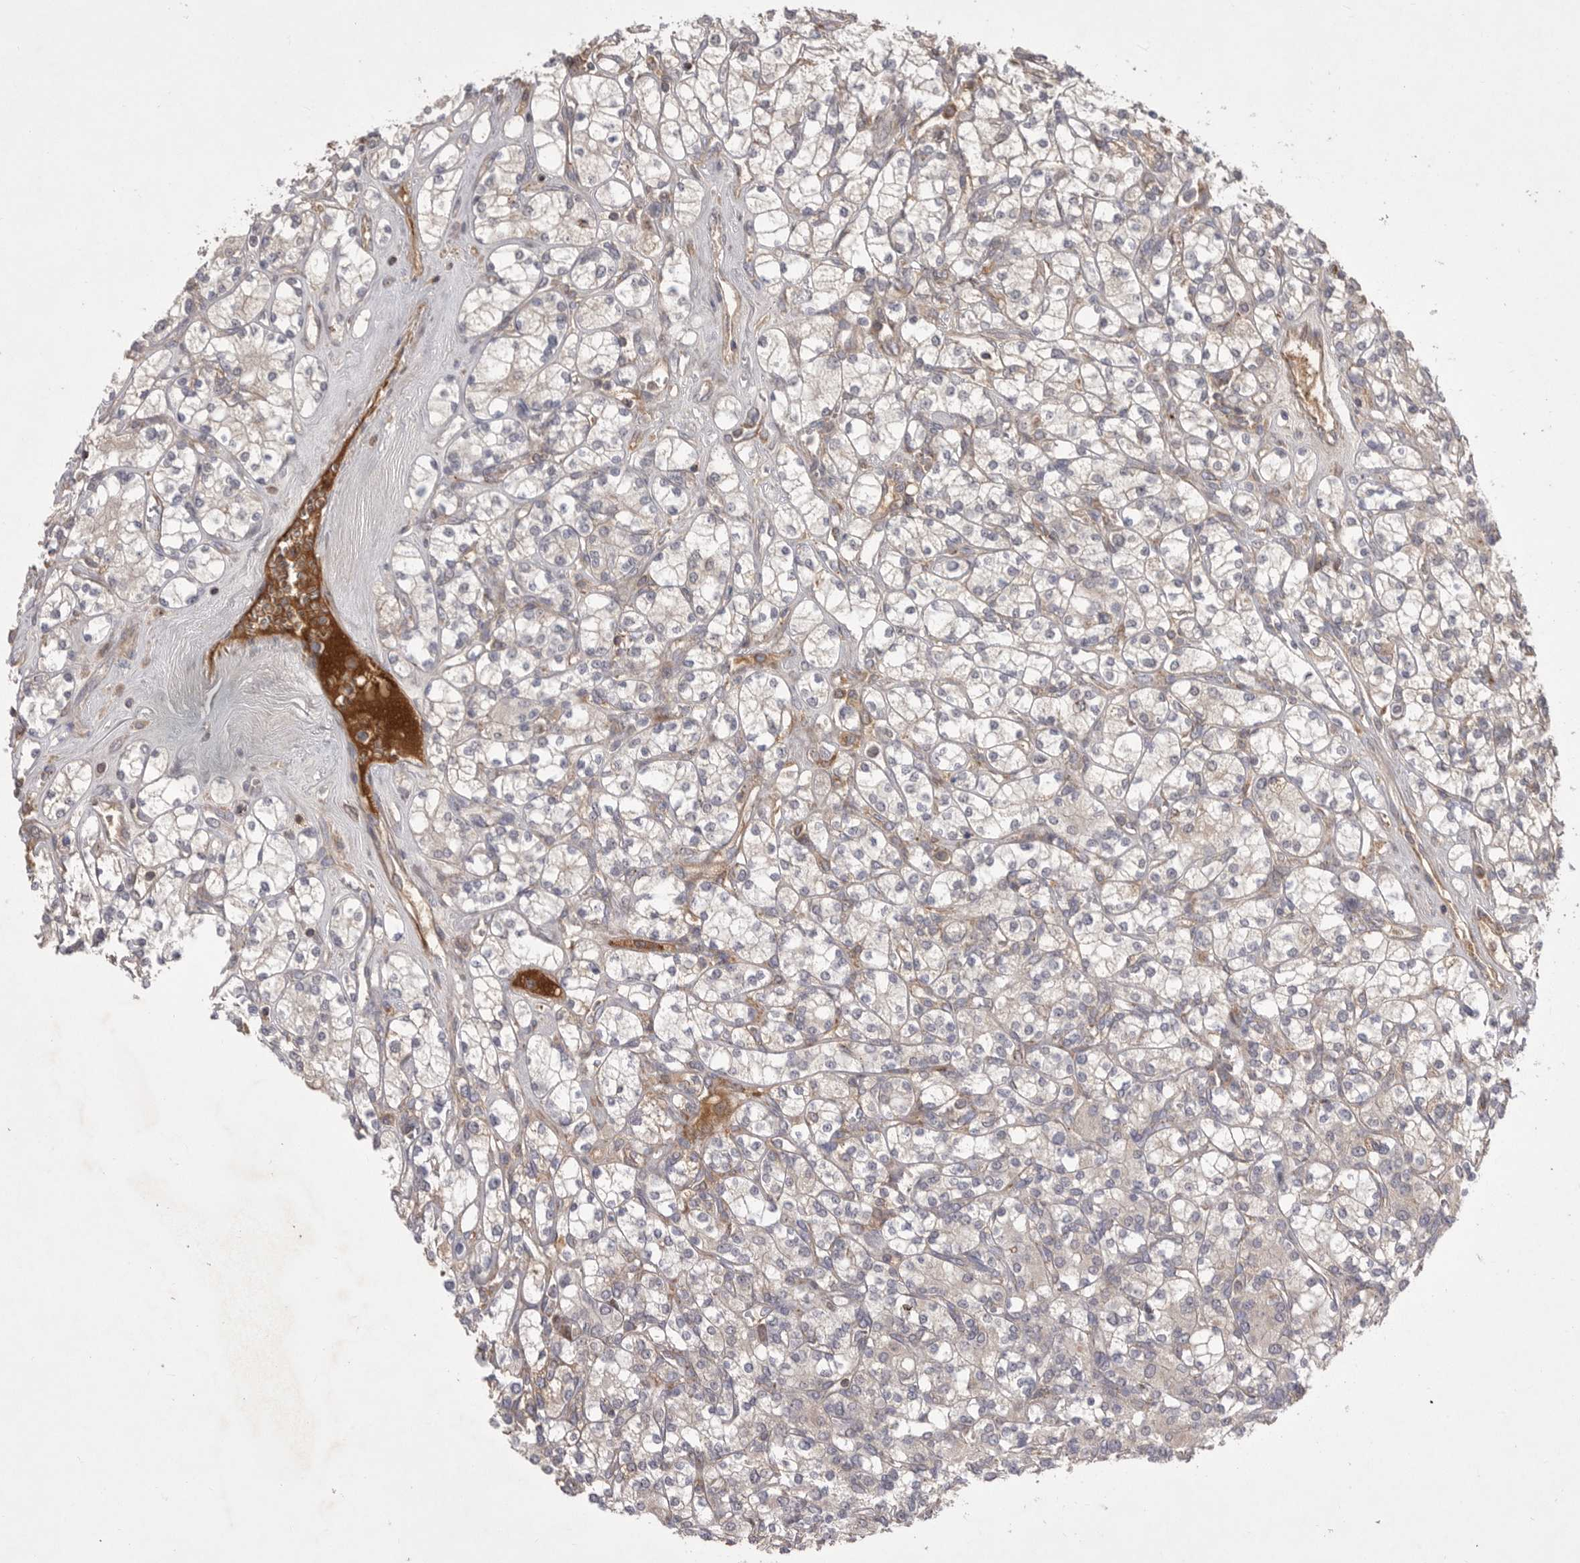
{"staining": {"intensity": "negative", "quantity": "none", "location": "none"}, "tissue": "renal cancer", "cell_type": "Tumor cells", "image_type": "cancer", "snomed": [{"axis": "morphology", "description": "Adenocarcinoma, NOS"}, {"axis": "topography", "description": "Kidney"}], "caption": "Histopathology image shows no protein positivity in tumor cells of renal adenocarcinoma tissue.", "gene": "KYAT3", "patient": {"sex": "male", "age": 77}}